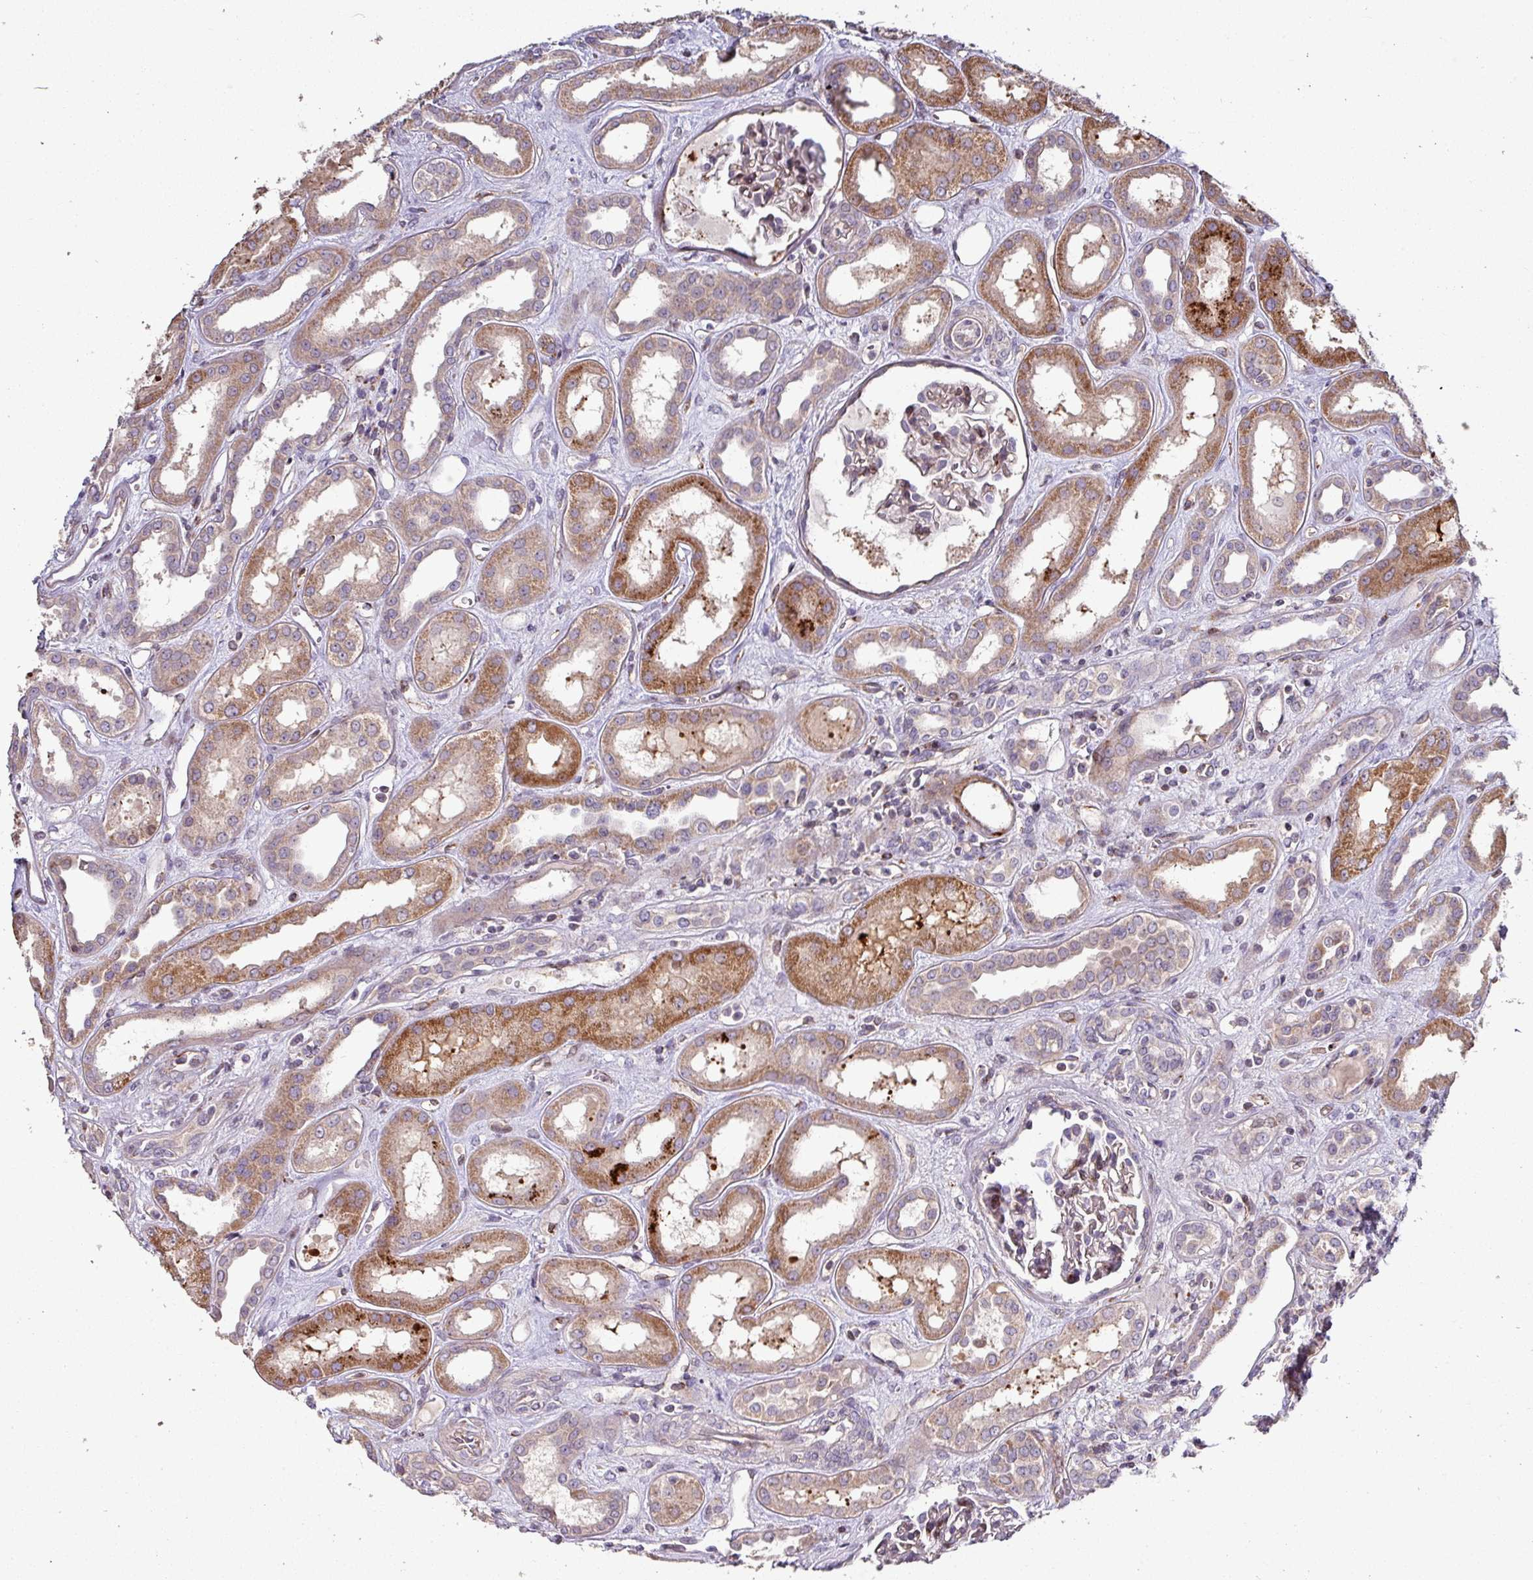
{"staining": {"intensity": "moderate", "quantity": "<25%", "location": "cytoplasmic/membranous"}, "tissue": "kidney", "cell_type": "Cells in glomeruli", "image_type": "normal", "snomed": [{"axis": "morphology", "description": "Normal tissue, NOS"}, {"axis": "topography", "description": "Kidney"}], "caption": "Immunohistochemical staining of unremarkable kidney reveals low levels of moderate cytoplasmic/membranous expression in approximately <25% of cells in glomeruli.", "gene": "RPL23A", "patient": {"sex": "male", "age": 59}}